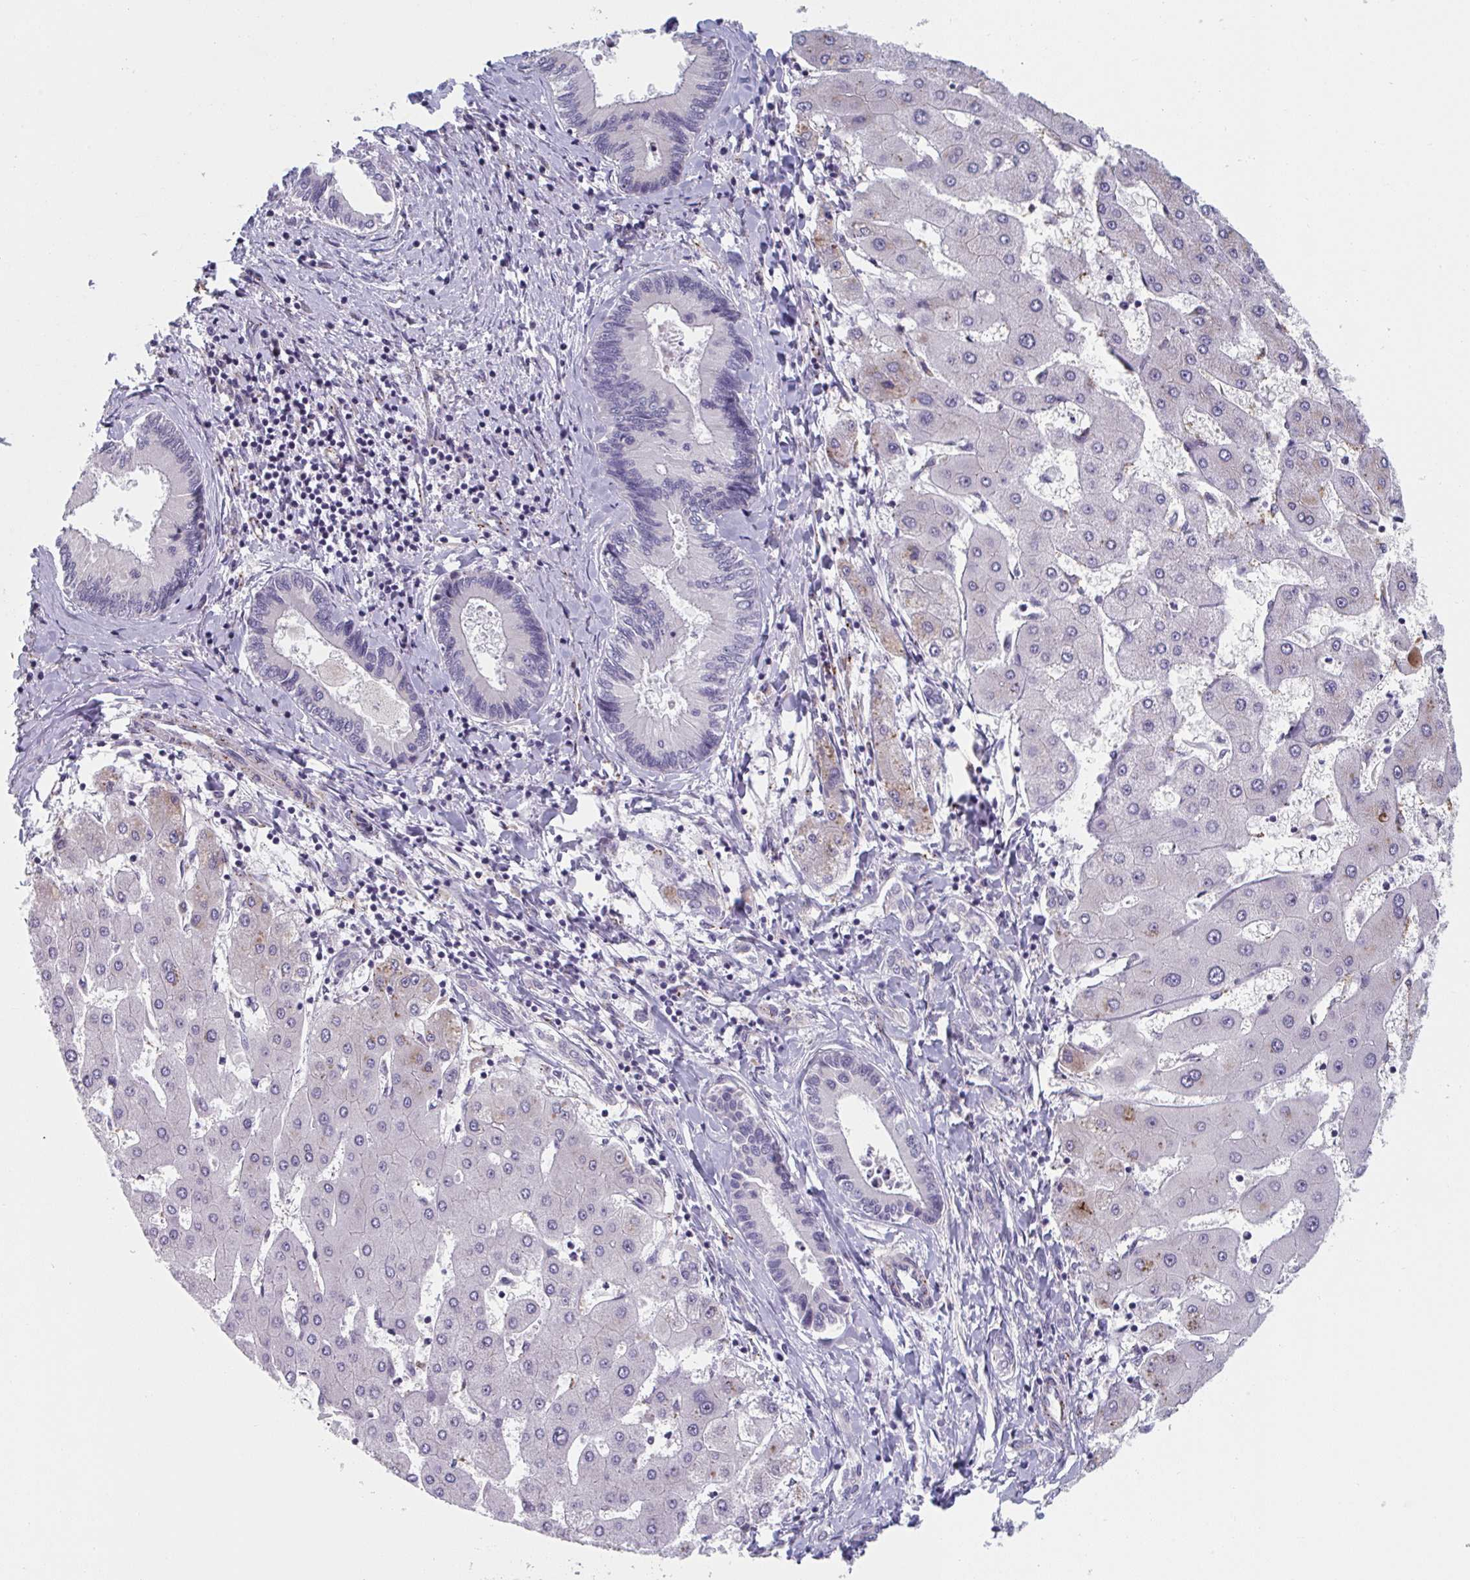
{"staining": {"intensity": "negative", "quantity": "none", "location": "none"}, "tissue": "liver cancer", "cell_type": "Tumor cells", "image_type": "cancer", "snomed": [{"axis": "morphology", "description": "Cholangiocarcinoma"}, {"axis": "topography", "description": "Liver"}], "caption": "Tumor cells show no significant protein expression in liver cholangiocarcinoma.", "gene": "TNFSF10", "patient": {"sex": "male", "age": 66}}